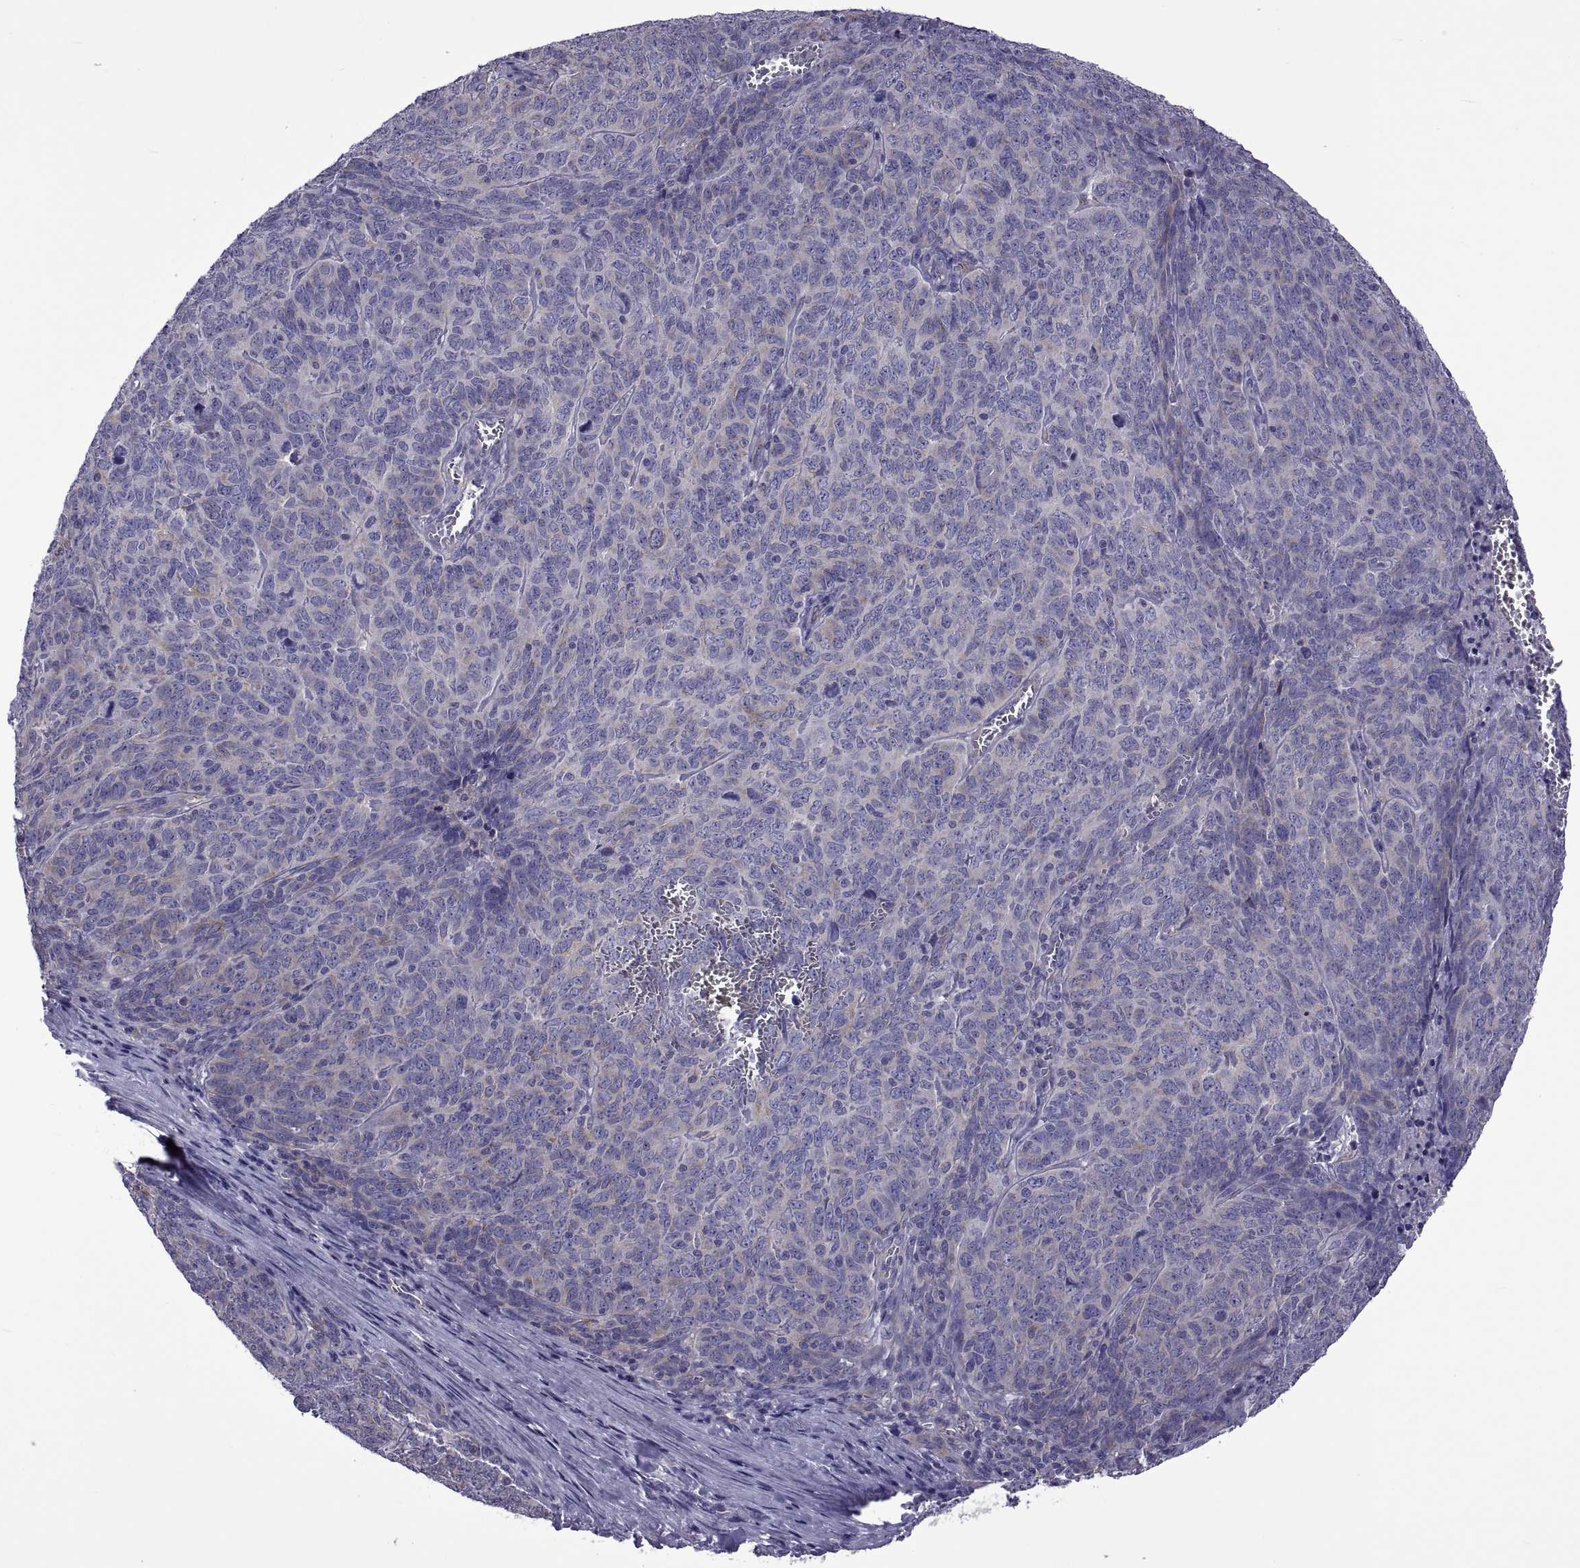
{"staining": {"intensity": "weak", "quantity": "<25%", "location": "cytoplasmic/membranous"}, "tissue": "skin cancer", "cell_type": "Tumor cells", "image_type": "cancer", "snomed": [{"axis": "morphology", "description": "Squamous cell carcinoma, NOS"}, {"axis": "topography", "description": "Skin"}, {"axis": "topography", "description": "Anal"}], "caption": "This is an IHC image of human skin cancer (squamous cell carcinoma). There is no positivity in tumor cells.", "gene": "TMC3", "patient": {"sex": "female", "age": 51}}